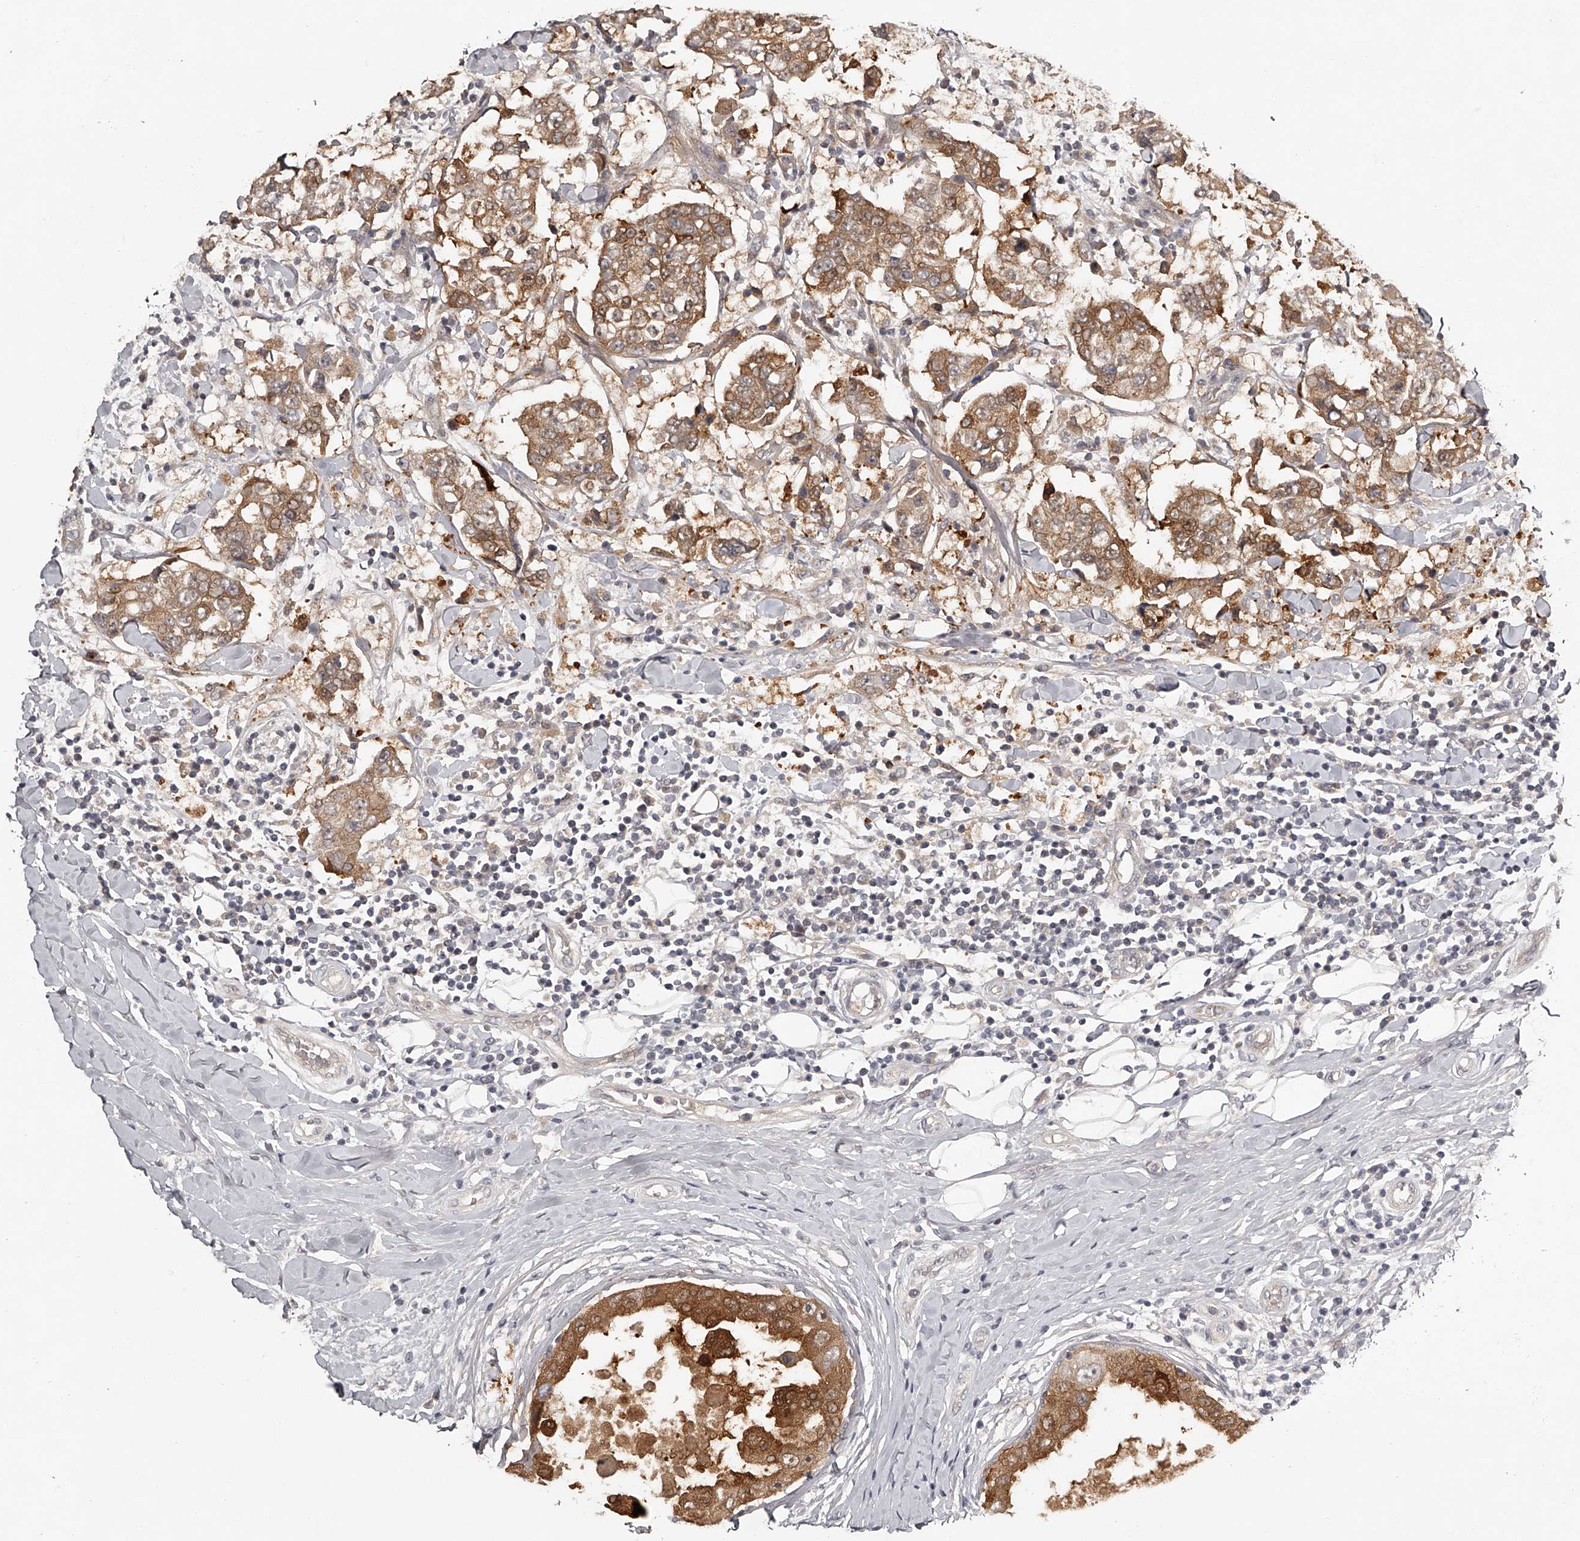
{"staining": {"intensity": "moderate", "quantity": ">75%", "location": "cytoplasmic/membranous"}, "tissue": "breast cancer", "cell_type": "Tumor cells", "image_type": "cancer", "snomed": [{"axis": "morphology", "description": "Duct carcinoma"}, {"axis": "topography", "description": "Breast"}], "caption": "Immunohistochemical staining of human breast cancer (invasive ductal carcinoma) reveals medium levels of moderate cytoplasmic/membranous staining in about >75% of tumor cells. The staining is performed using DAB (3,3'-diaminobenzidine) brown chromogen to label protein expression. The nuclei are counter-stained blue using hematoxylin.", "gene": "GGCT", "patient": {"sex": "female", "age": 27}}